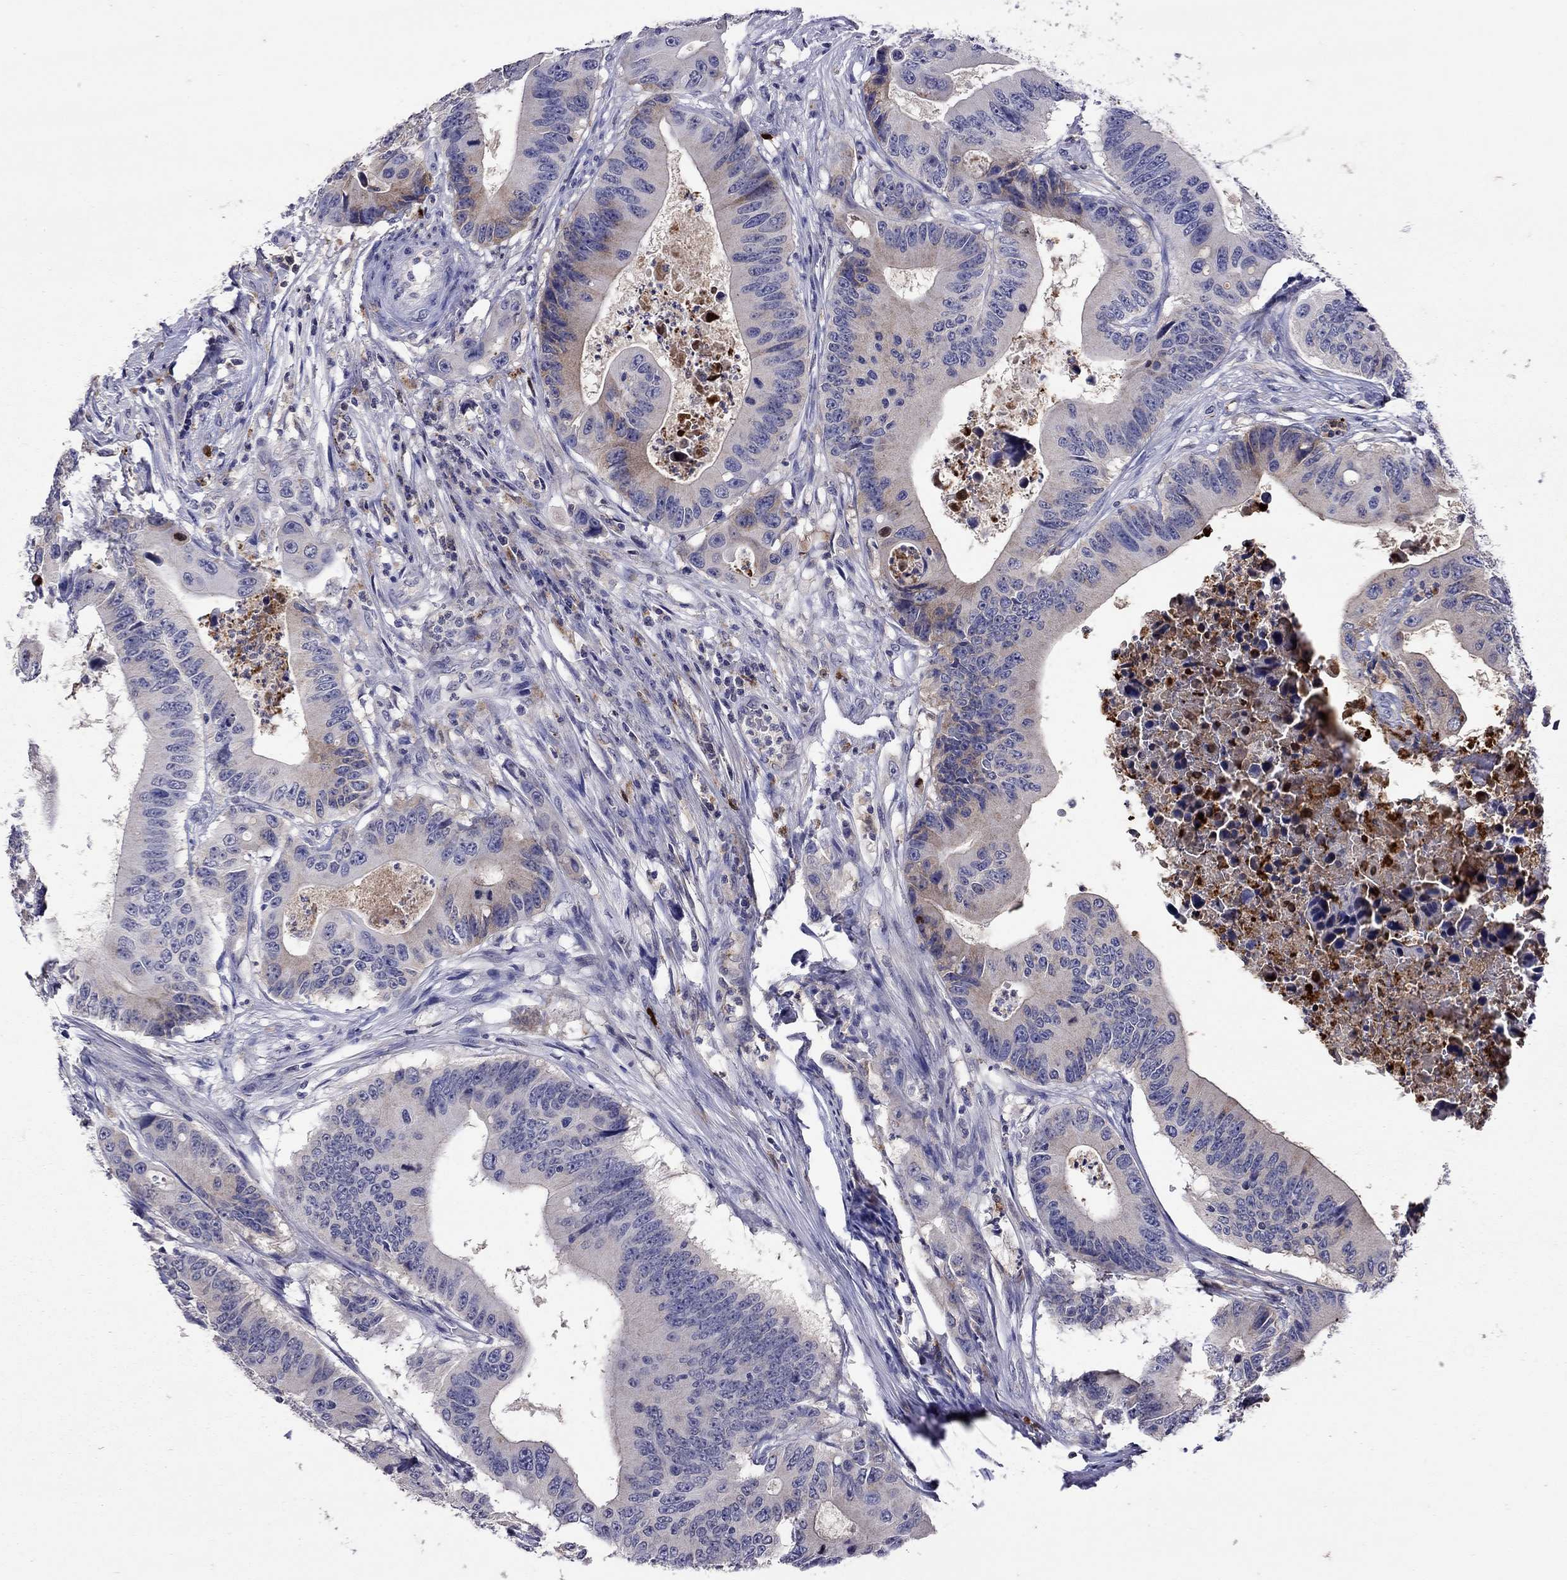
{"staining": {"intensity": "weak", "quantity": "<25%", "location": "cytoplasmic/membranous"}, "tissue": "colorectal cancer", "cell_type": "Tumor cells", "image_type": "cancer", "snomed": [{"axis": "morphology", "description": "Adenocarcinoma, NOS"}, {"axis": "topography", "description": "Colon"}], "caption": "An immunohistochemistry (IHC) photomicrograph of colorectal cancer is shown. There is no staining in tumor cells of colorectal cancer.", "gene": "SERPINA3", "patient": {"sex": "female", "age": 90}}